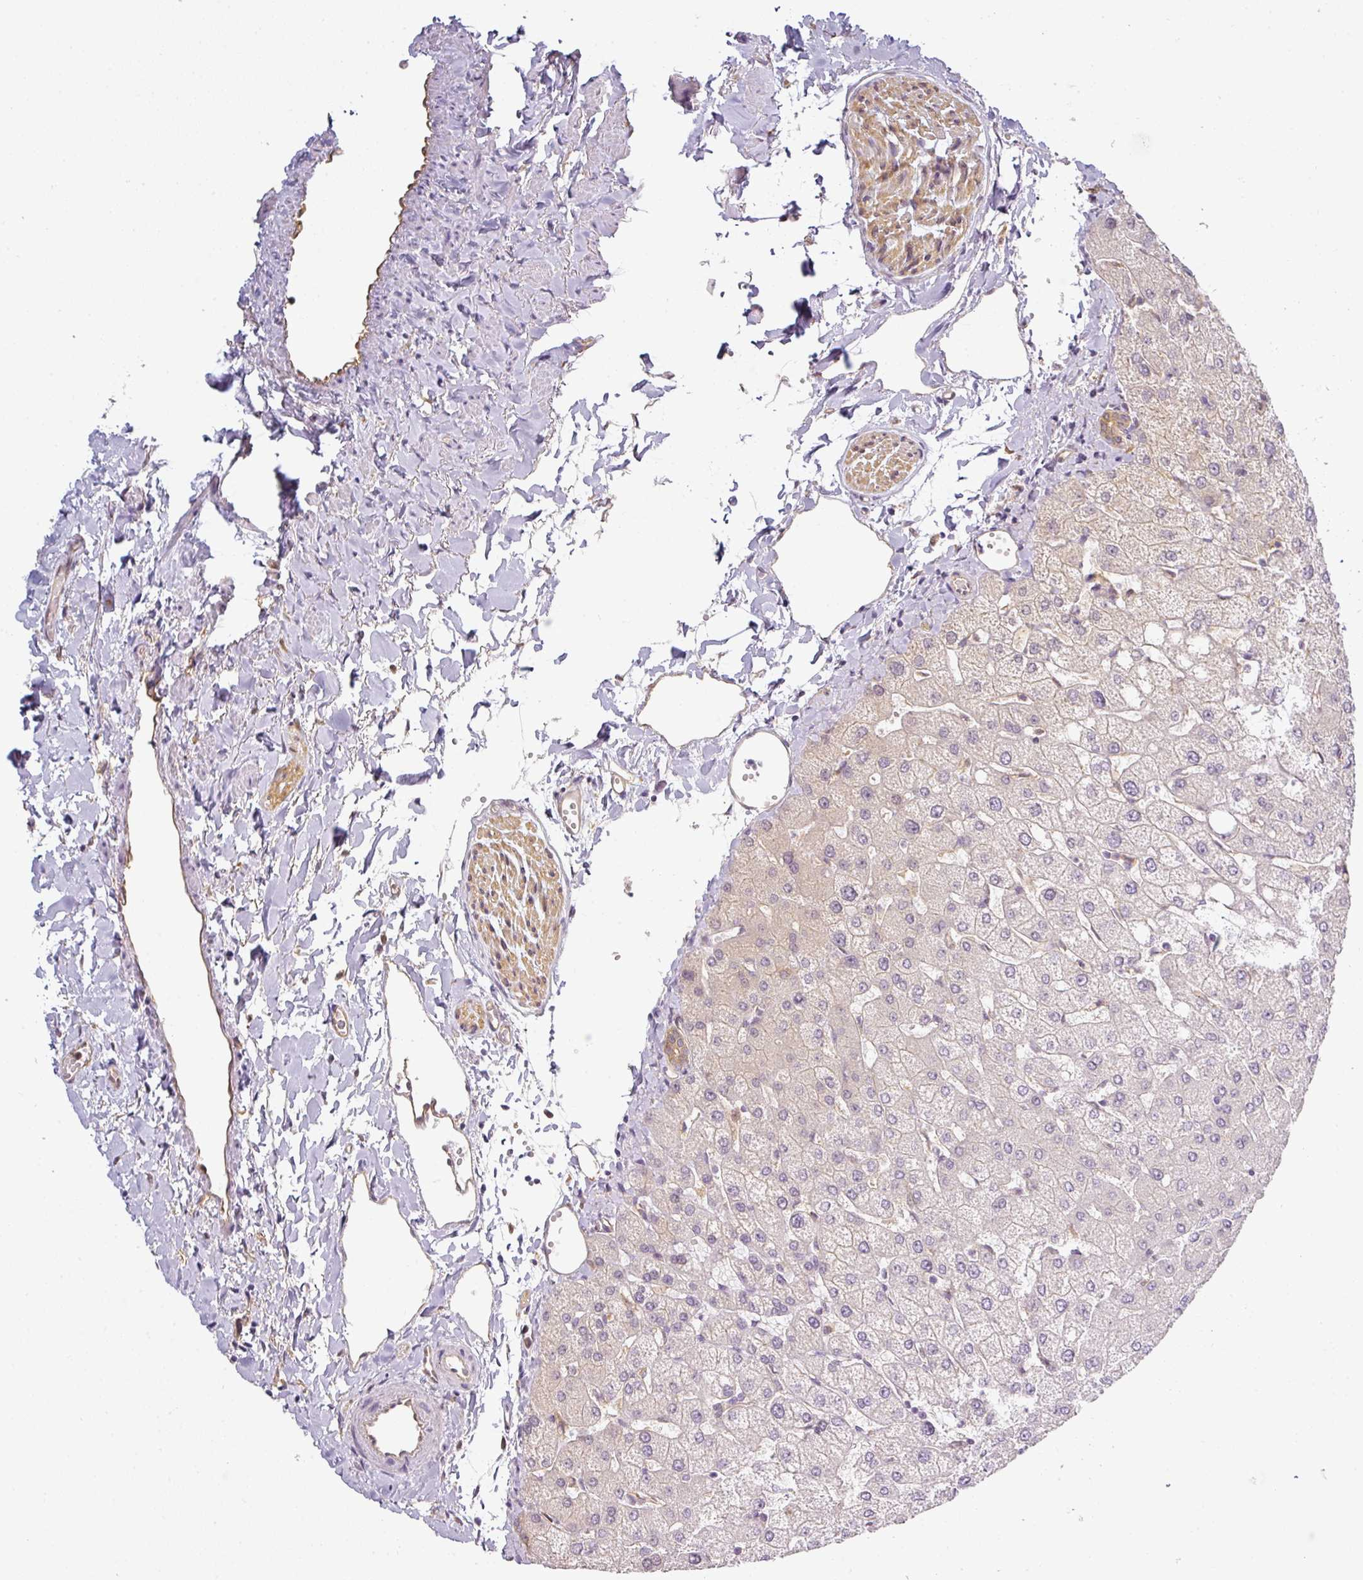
{"staining": {"intensity": "weak", "quantity": "25%-75%", "location": "cytoplasmic/membranous"}, "tissue": "liver", "cell_type": "Cholangiocytes", "image_type": "normal", "snomed": [{"axis": "morphology", "description": "Normal tissue, NOS"}, {"axis": "topography", "description": "Liver"}], "caption": "Weak cytoplasmic/membranous expression is present in about 25%-75% of cholangiocytes in benign liver.", "gene": "ANKRD18A", "patient": {"sex": "female", "age": 54}}